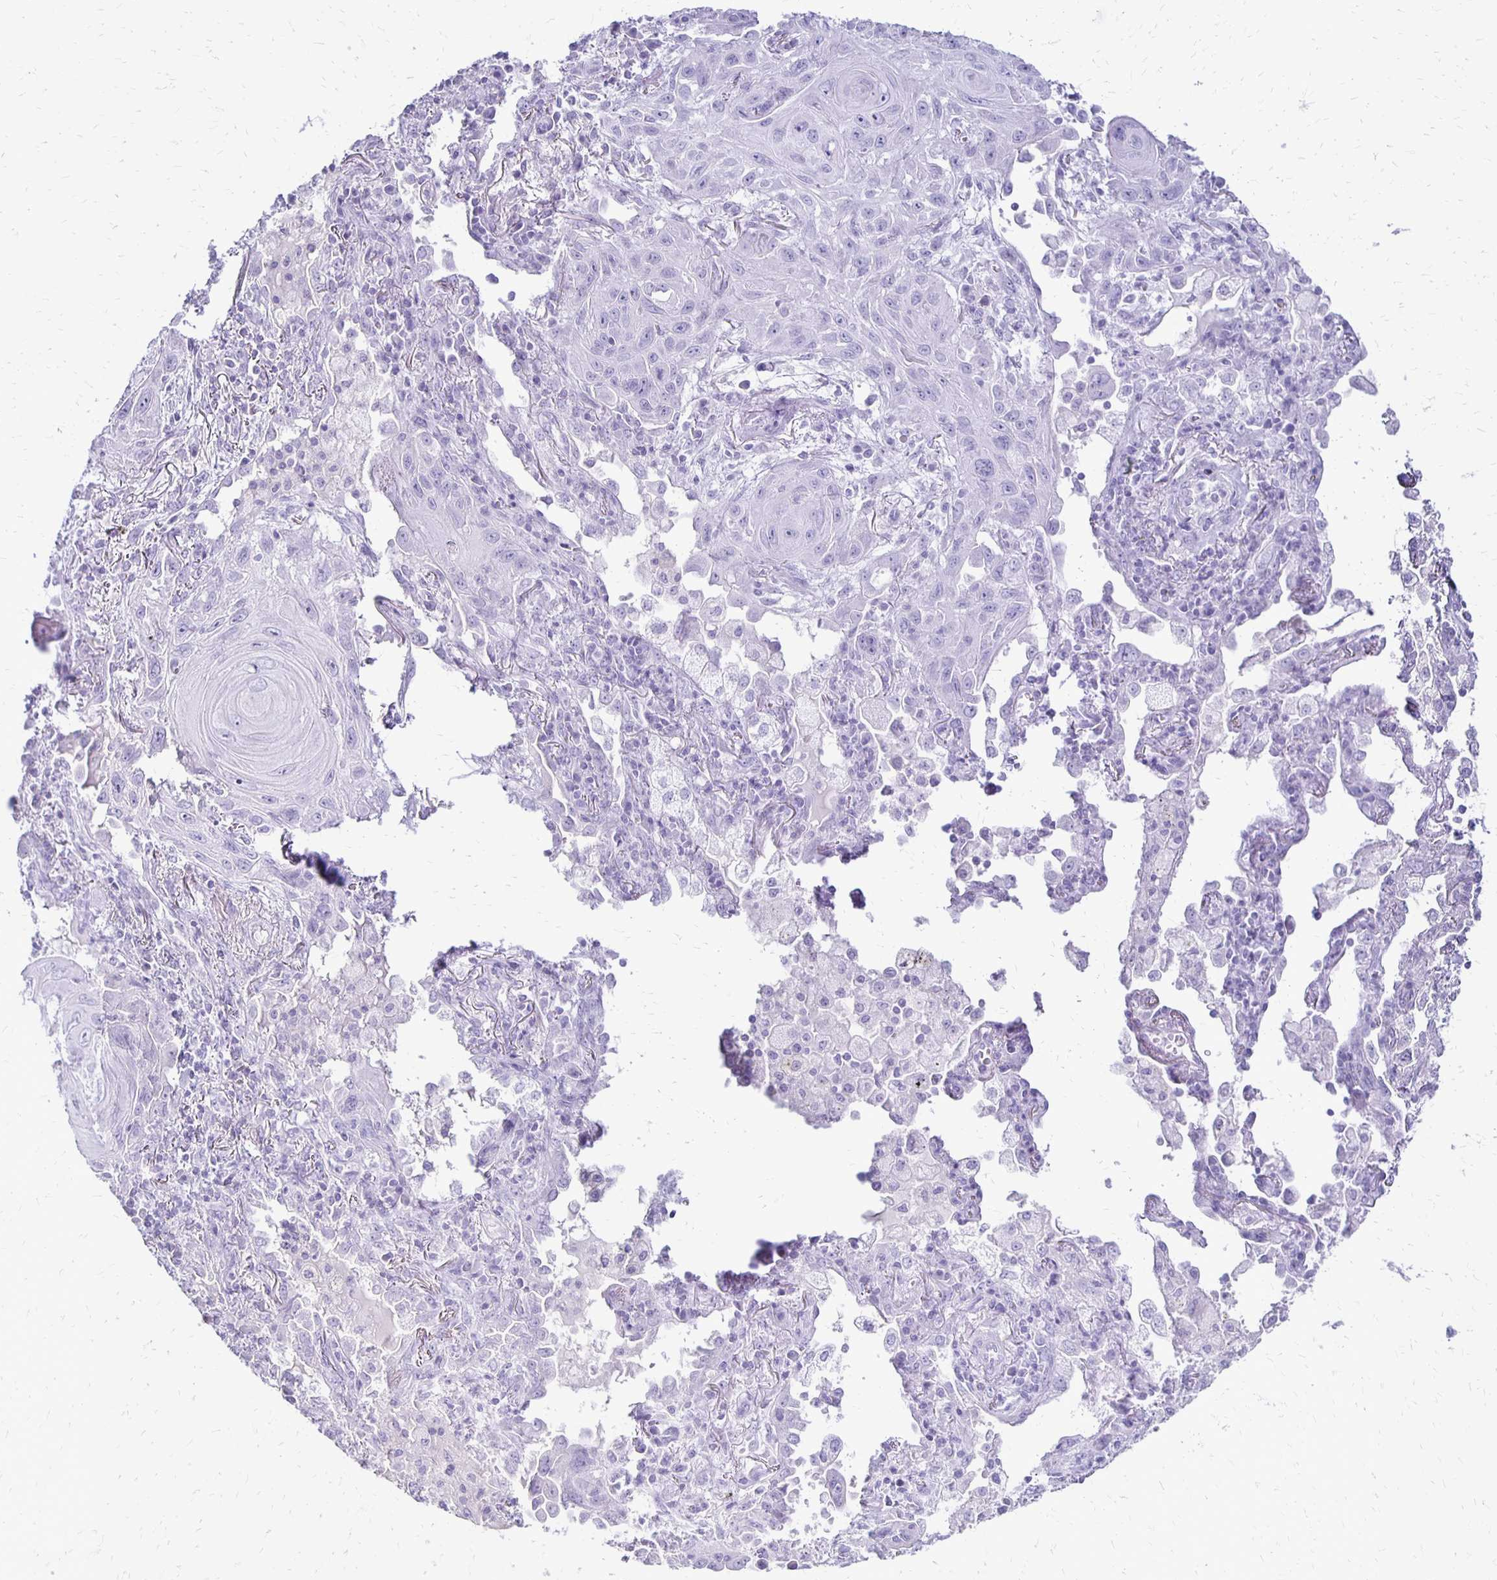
{"staining": {"intensity": "negative", "quantity": "none", "location": "none"}, "tissue": "lung cancer", "cell_type": "Tumor cells", "image_type": "cancer", "snomed": [{"axis": "morphology", "description": "Squamous cell carcinoma, NOS"}, {"axis": "topography", "description": "Lung"}], "caption": "Lung cancer was stained to show a protein in brown. There is no significant positivity in tumor cells.", "gene": "RYR1", "patient": {"sex": "male", "age": 79}}